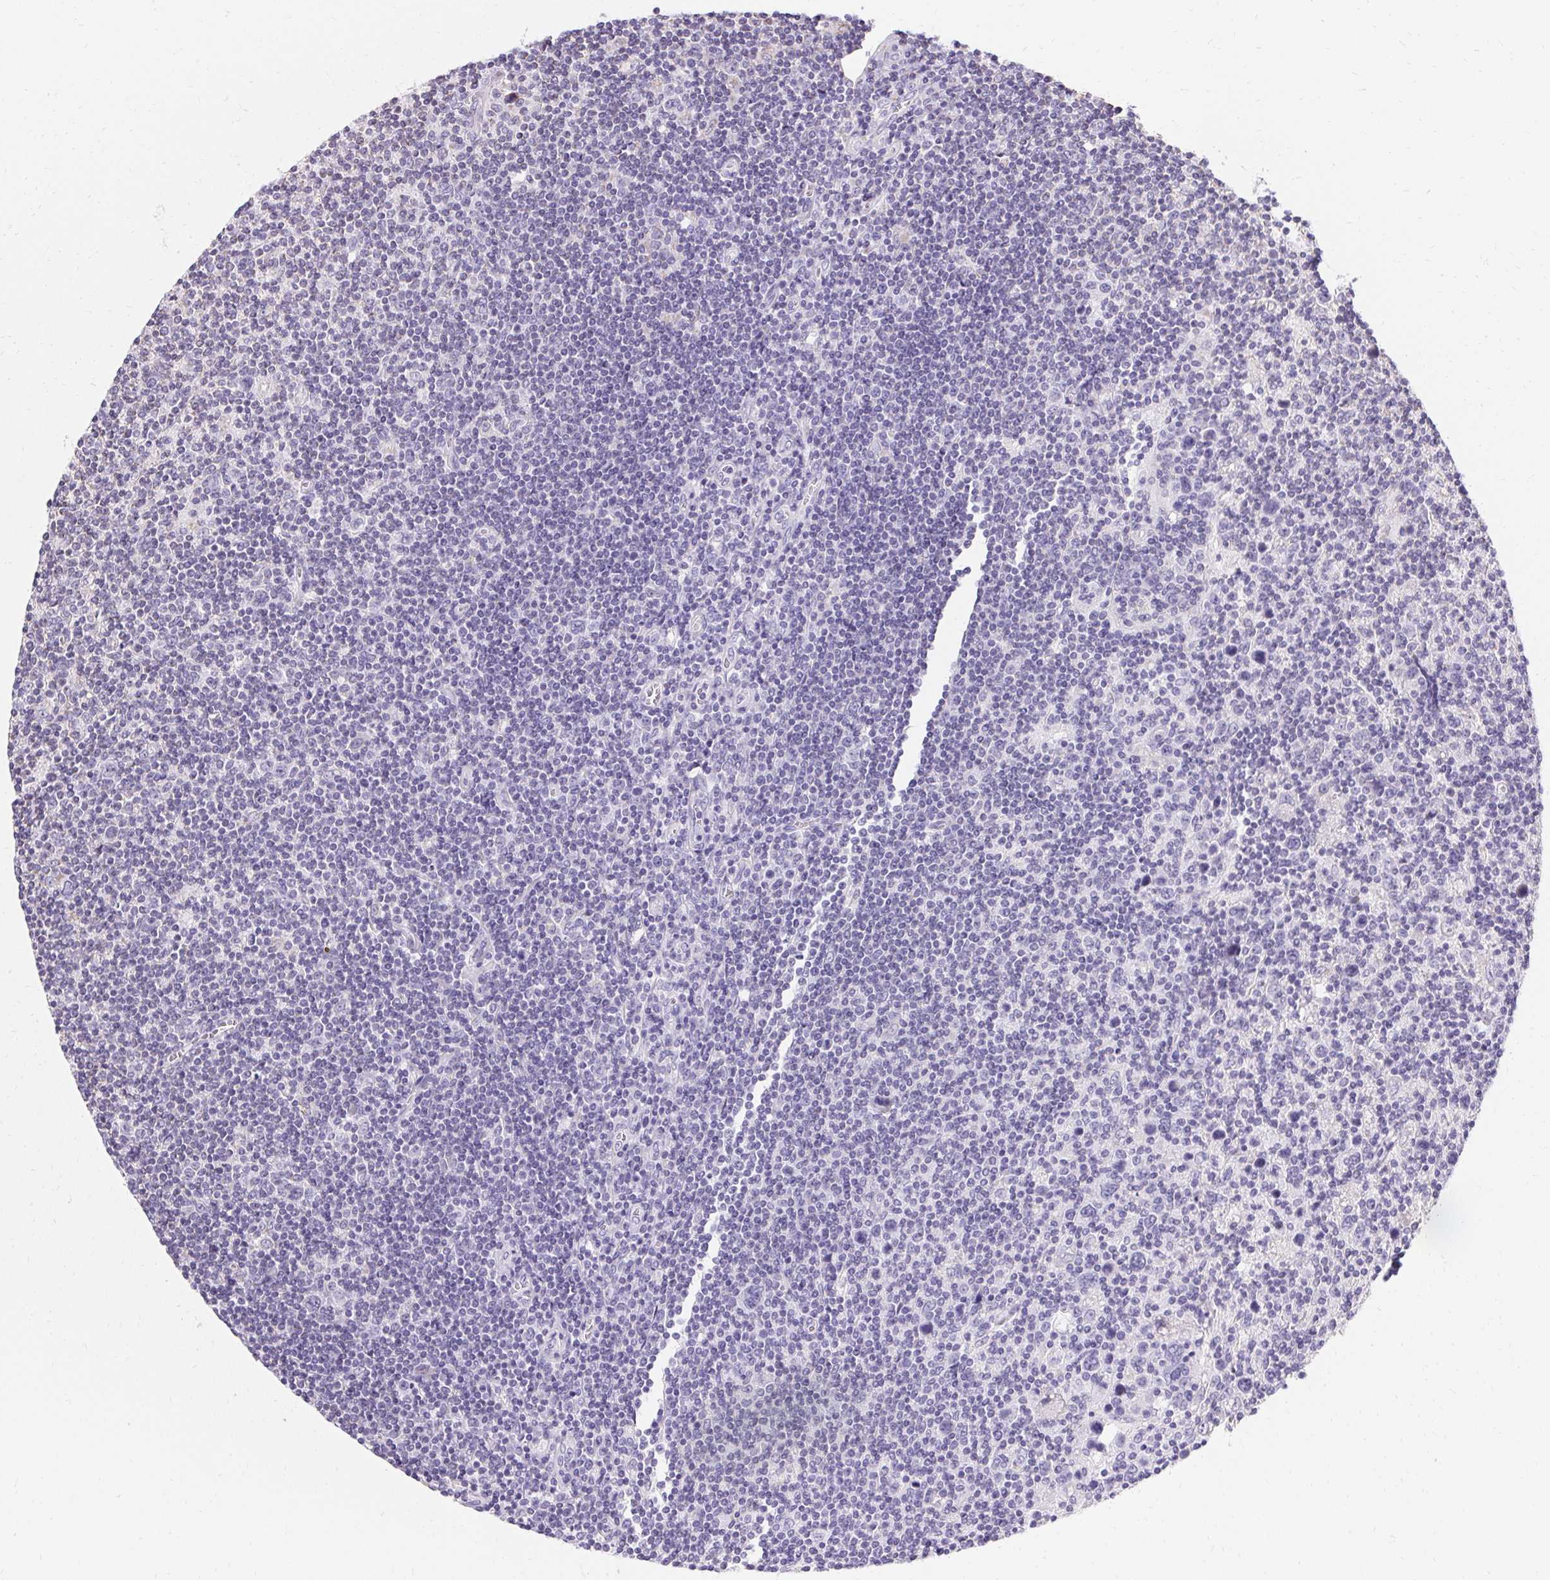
{"staining": {"intensity": "negative", "quantity": "none", "location": "none"}, "tissue": "lymphoma", "cell_type": "Tumor cells", "image_type": "cancer", "snomed": [{"axis": "morphology", "description": "Hodgkin's disease, NOS"}, {"axis": "topography", "description": "Lymph node"}], "caption": "Immunohistochemical staining of human lymphoma reveals no significant expression in tumor cells.", "gene": "ASGR2", "patient": {"sex": "male", "age": 40}}